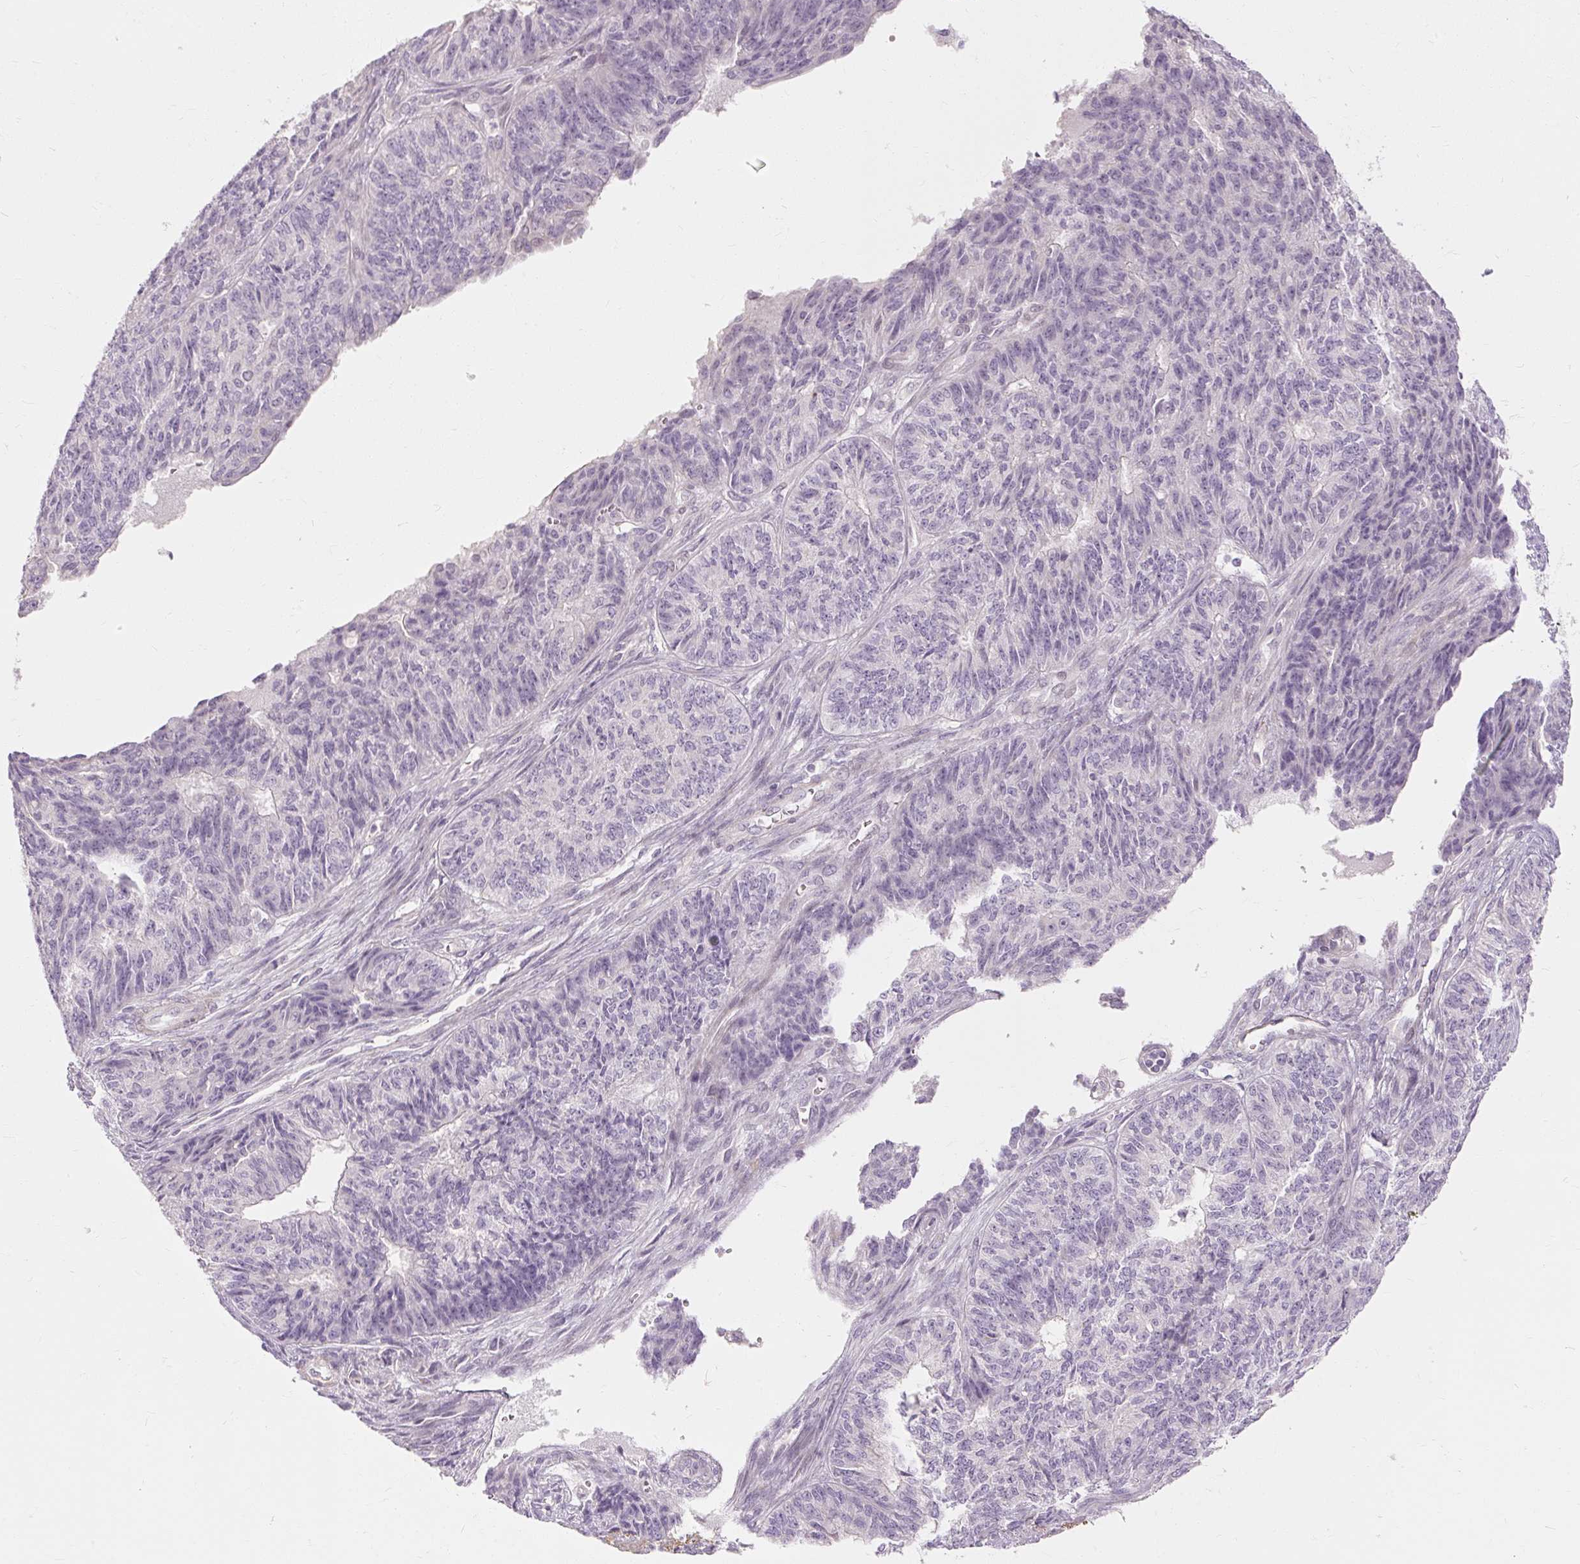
{"staining": {"intensity": "negative", "quantity": "none", "location": "none"}, "tissue": "endometrial cancer", "cell_type": "Tumor cells", "image_type": "cancer", "snomed": [{"axis": "morphology", "description": "Adenocarcinoma, NOS"}, {"axis": "topography", "description": "Endometrium"}], "caption": "This is an immunohistochemistry photomicrograph of endometrial cancer. There is no expression in tumor cells.", "gene": "CAPN3", "patient": {"sex": "female", "age": 32}}